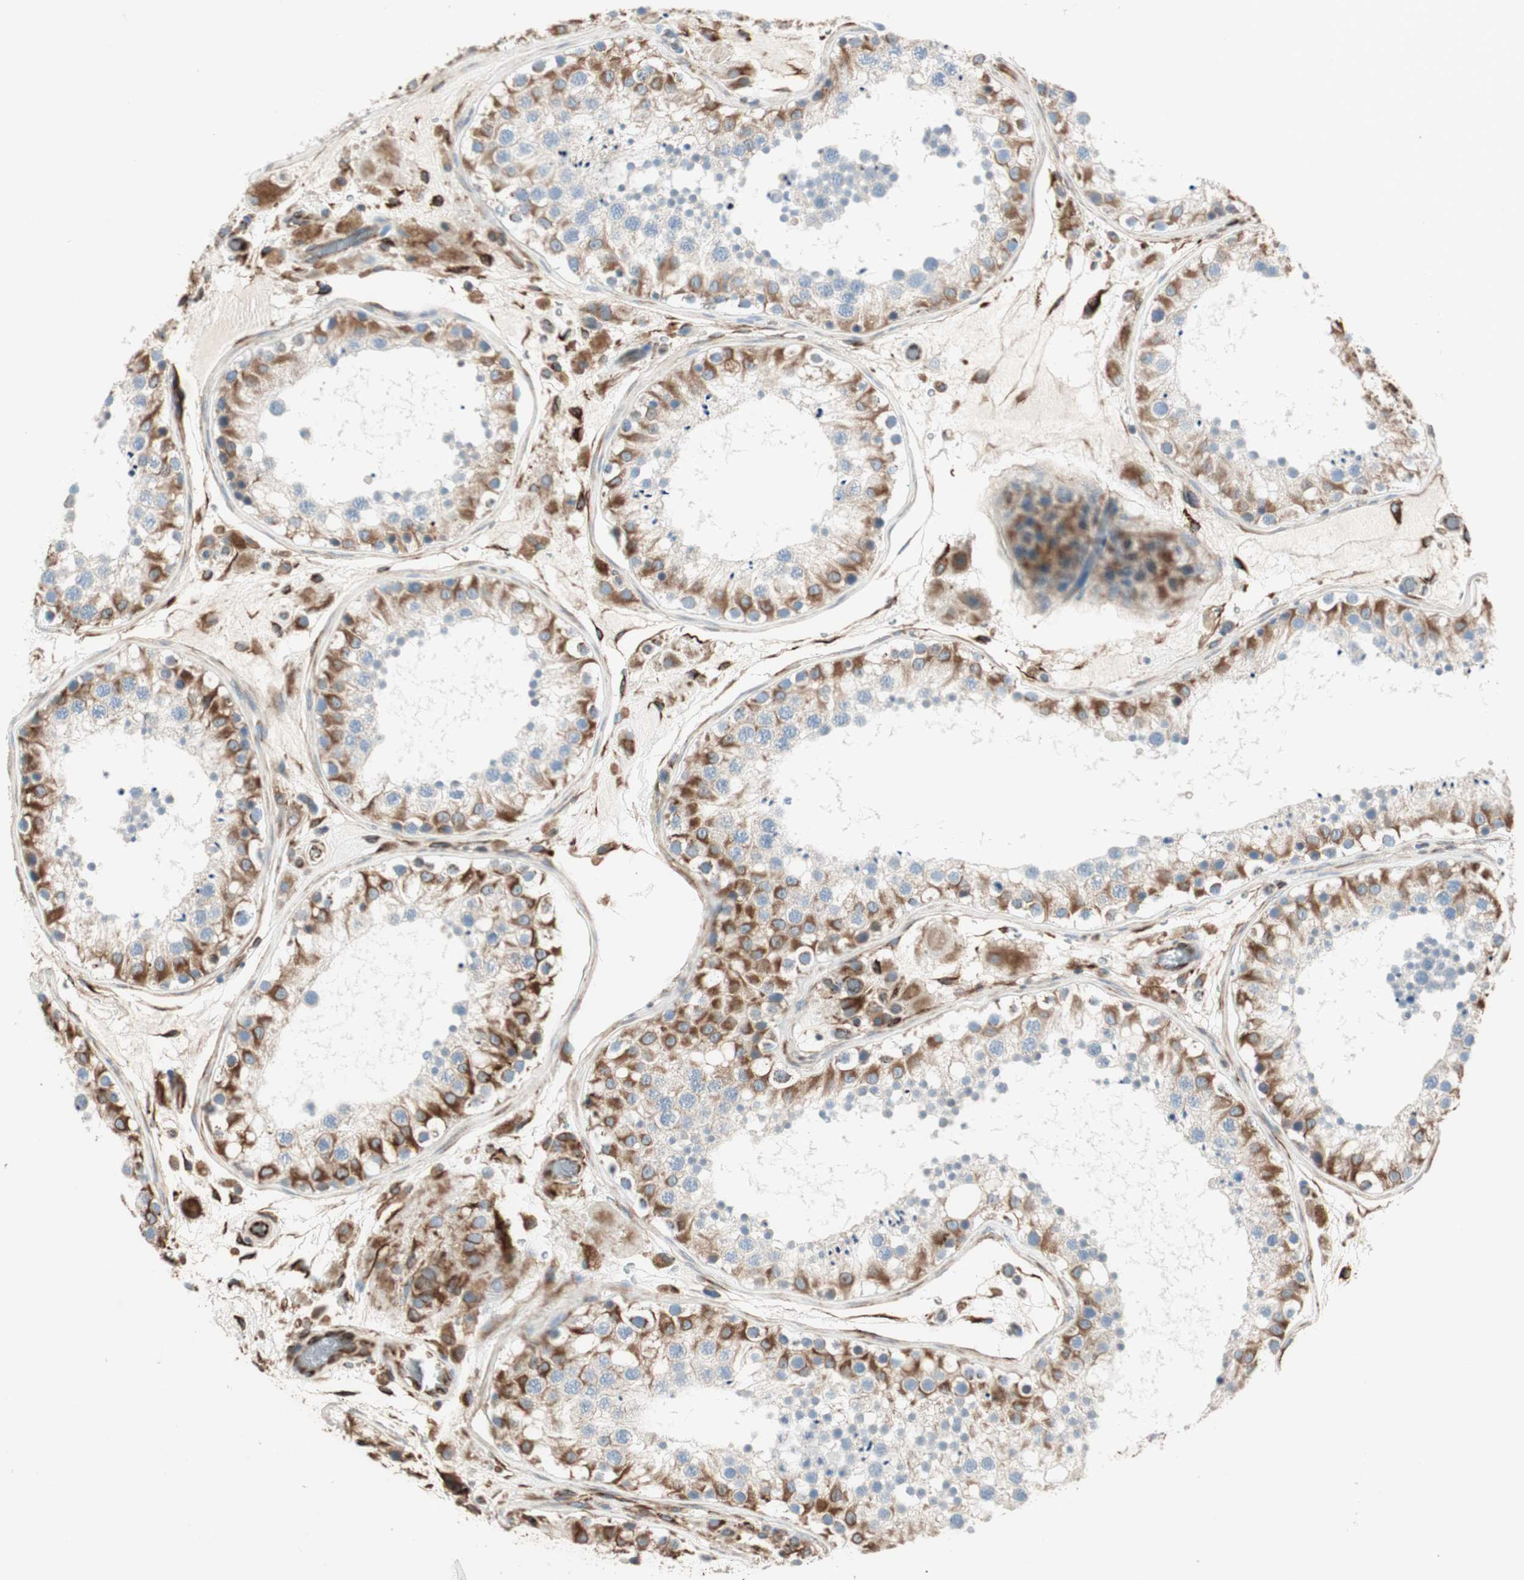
{"staining": {"intensity": "moderate", "quantity": "25%-75%", "location": "cytoplasmic/membranous"}, "tissue": "testis", "cell_type": "Cells in seminiferous ducts", "image_type": "normal", "snomed": [{"axis": "morphology", "description": "Normal tissue, NOS"}, {"axis": "topography", "description": "Testis"}, {"axis": "topography", "description": "Epididymis"}], "caption": "Immunohistochemical staining of normal testis displays 25%-75% levels of moderate cytoplasmic/membranous protein positivity in approximately 25%-75% of cells in seminiferous ducts. The protein of interest is stained brown, and the nuclei are stained in blue (DAB (3,3'-diaminobenzidine) IHC with brightfield microscopy, high magnification).", "gene": "SRCIN1", "patient": {"sex": "male", "age": 26}}